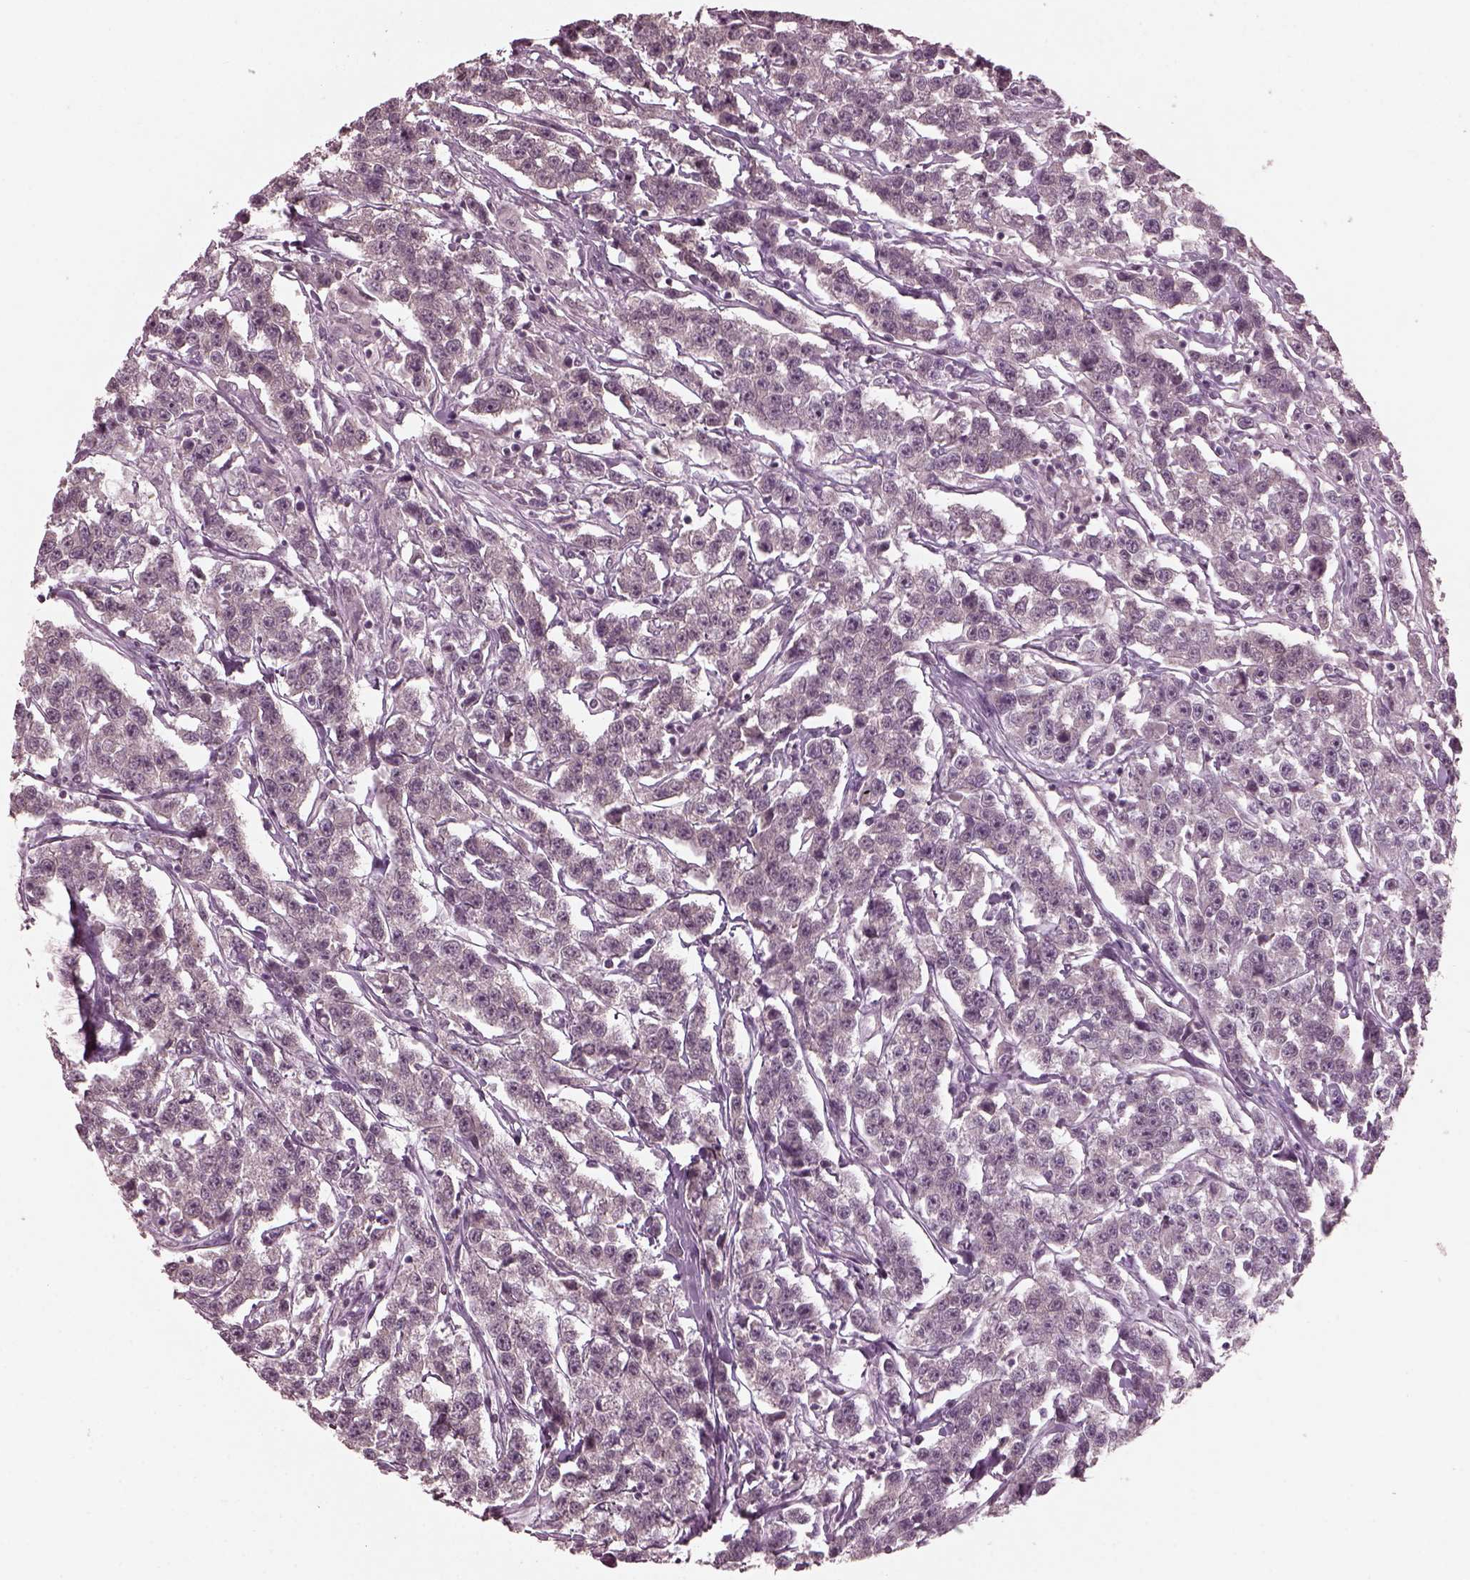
{"staining": {"intensity": "negative", "quantity": "none", "location": "none"}, "tissue": "testis cancer", "cell_type": "Tumor cells", "image_type": "cancer", "snomed": [{"axis": "morphology", "description": "Seminoma, NOS"}, {"axis": "topography", "description": "Testis"}], "caption": "Testis cancer stained for a protein using IHC exhibits no expression tumor cells.", "gene": "RGS7", "patient": {"sex": "male", "age": 59}}